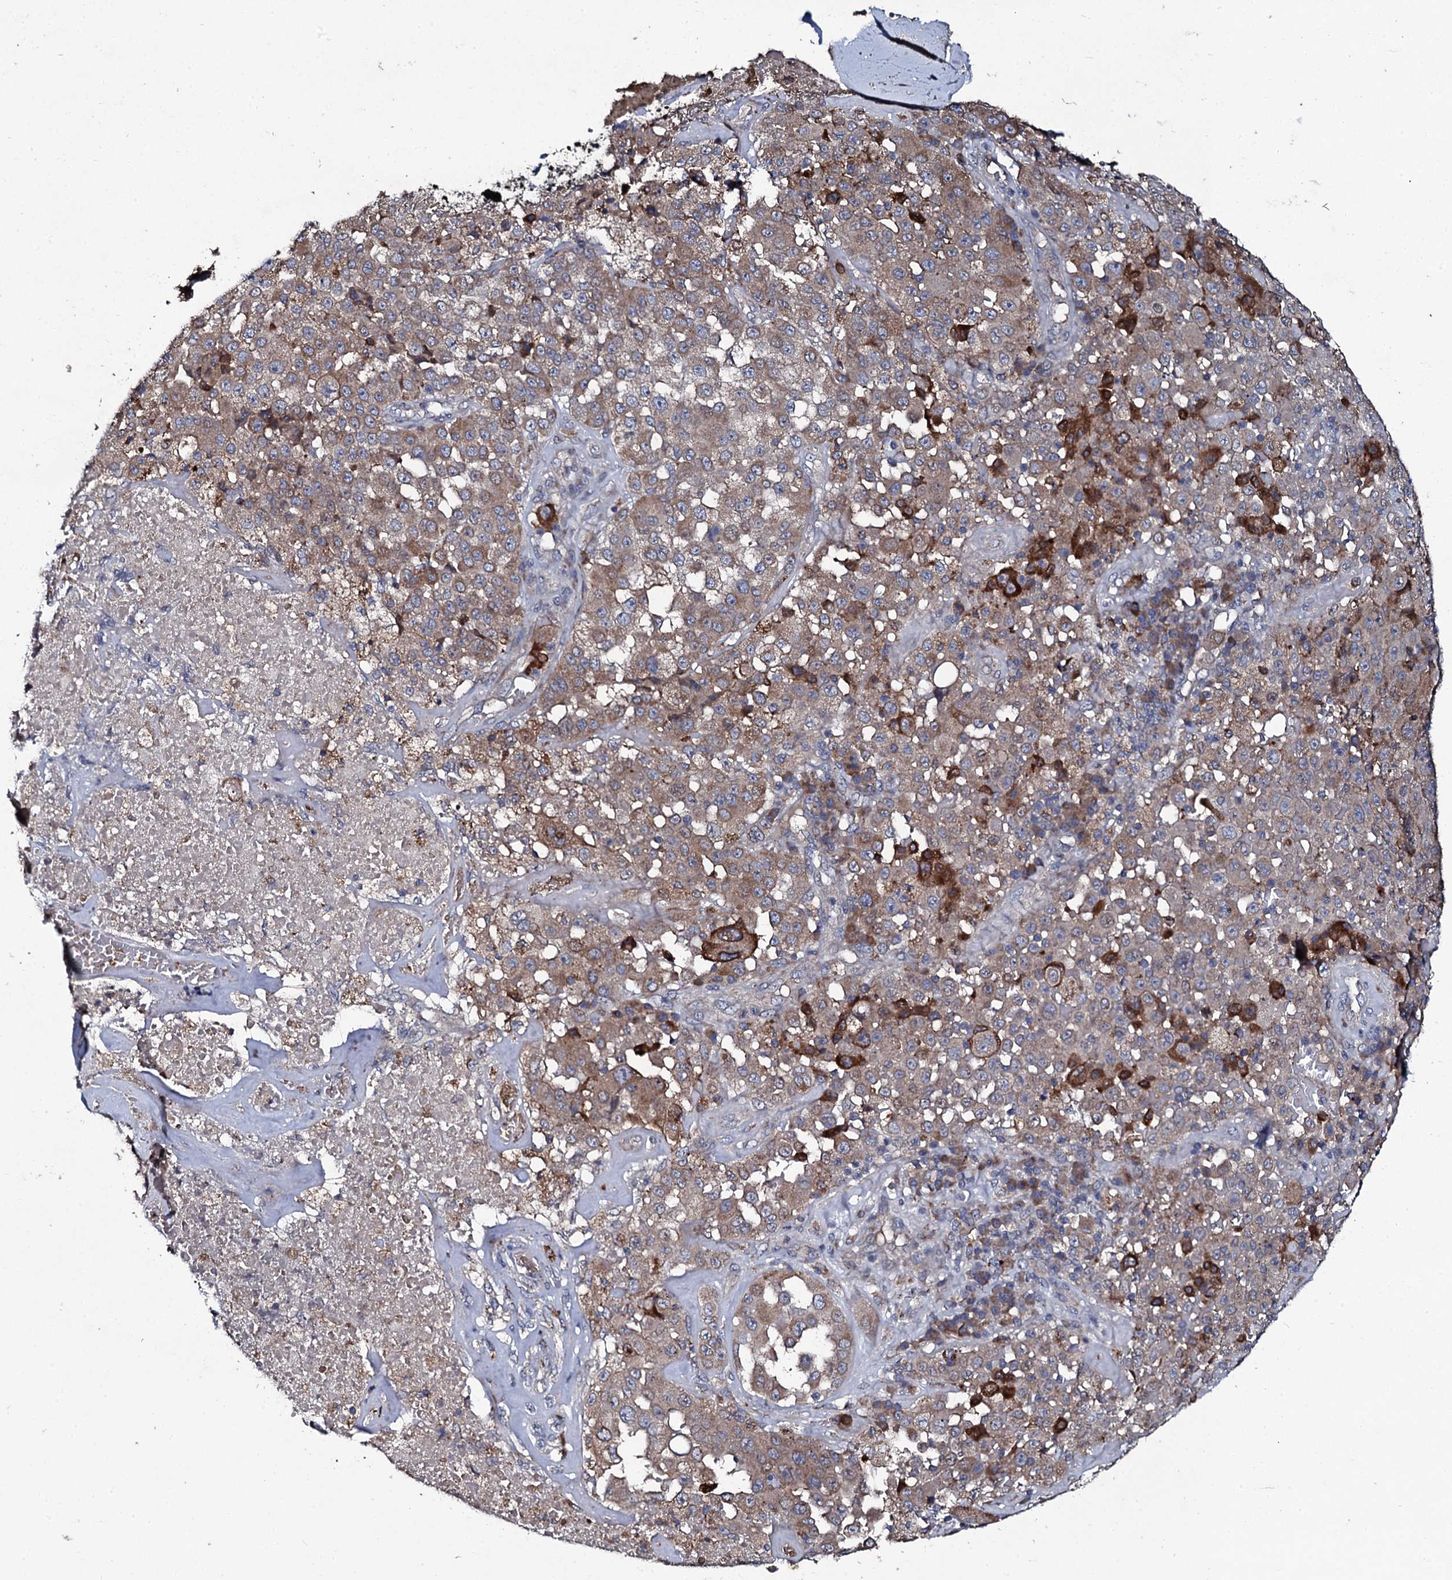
{"staining": {"intensity": "moderate", "quantity": "<25%", "location": "cytoplasmic/membranous"}, "tissue": "melanoma", "cell_type": "Tumor cells", "image_type": "cancer", "snomed": [{"axis": "morphology", "description": "Malignant melanoma, Metastatic site"}, {"axis": "topography", "description": "Lymph node"}], "caption": "The photomicrograph demonstrates immunohistochemical staining of malignant melanoma (metastatic site). There is moderate cytoplasmic/membranous positivity is appreciated in approximately <25% of tumor cells.", "gene": "LRRC28", "patient": {"sex": "male", "age": 62}}